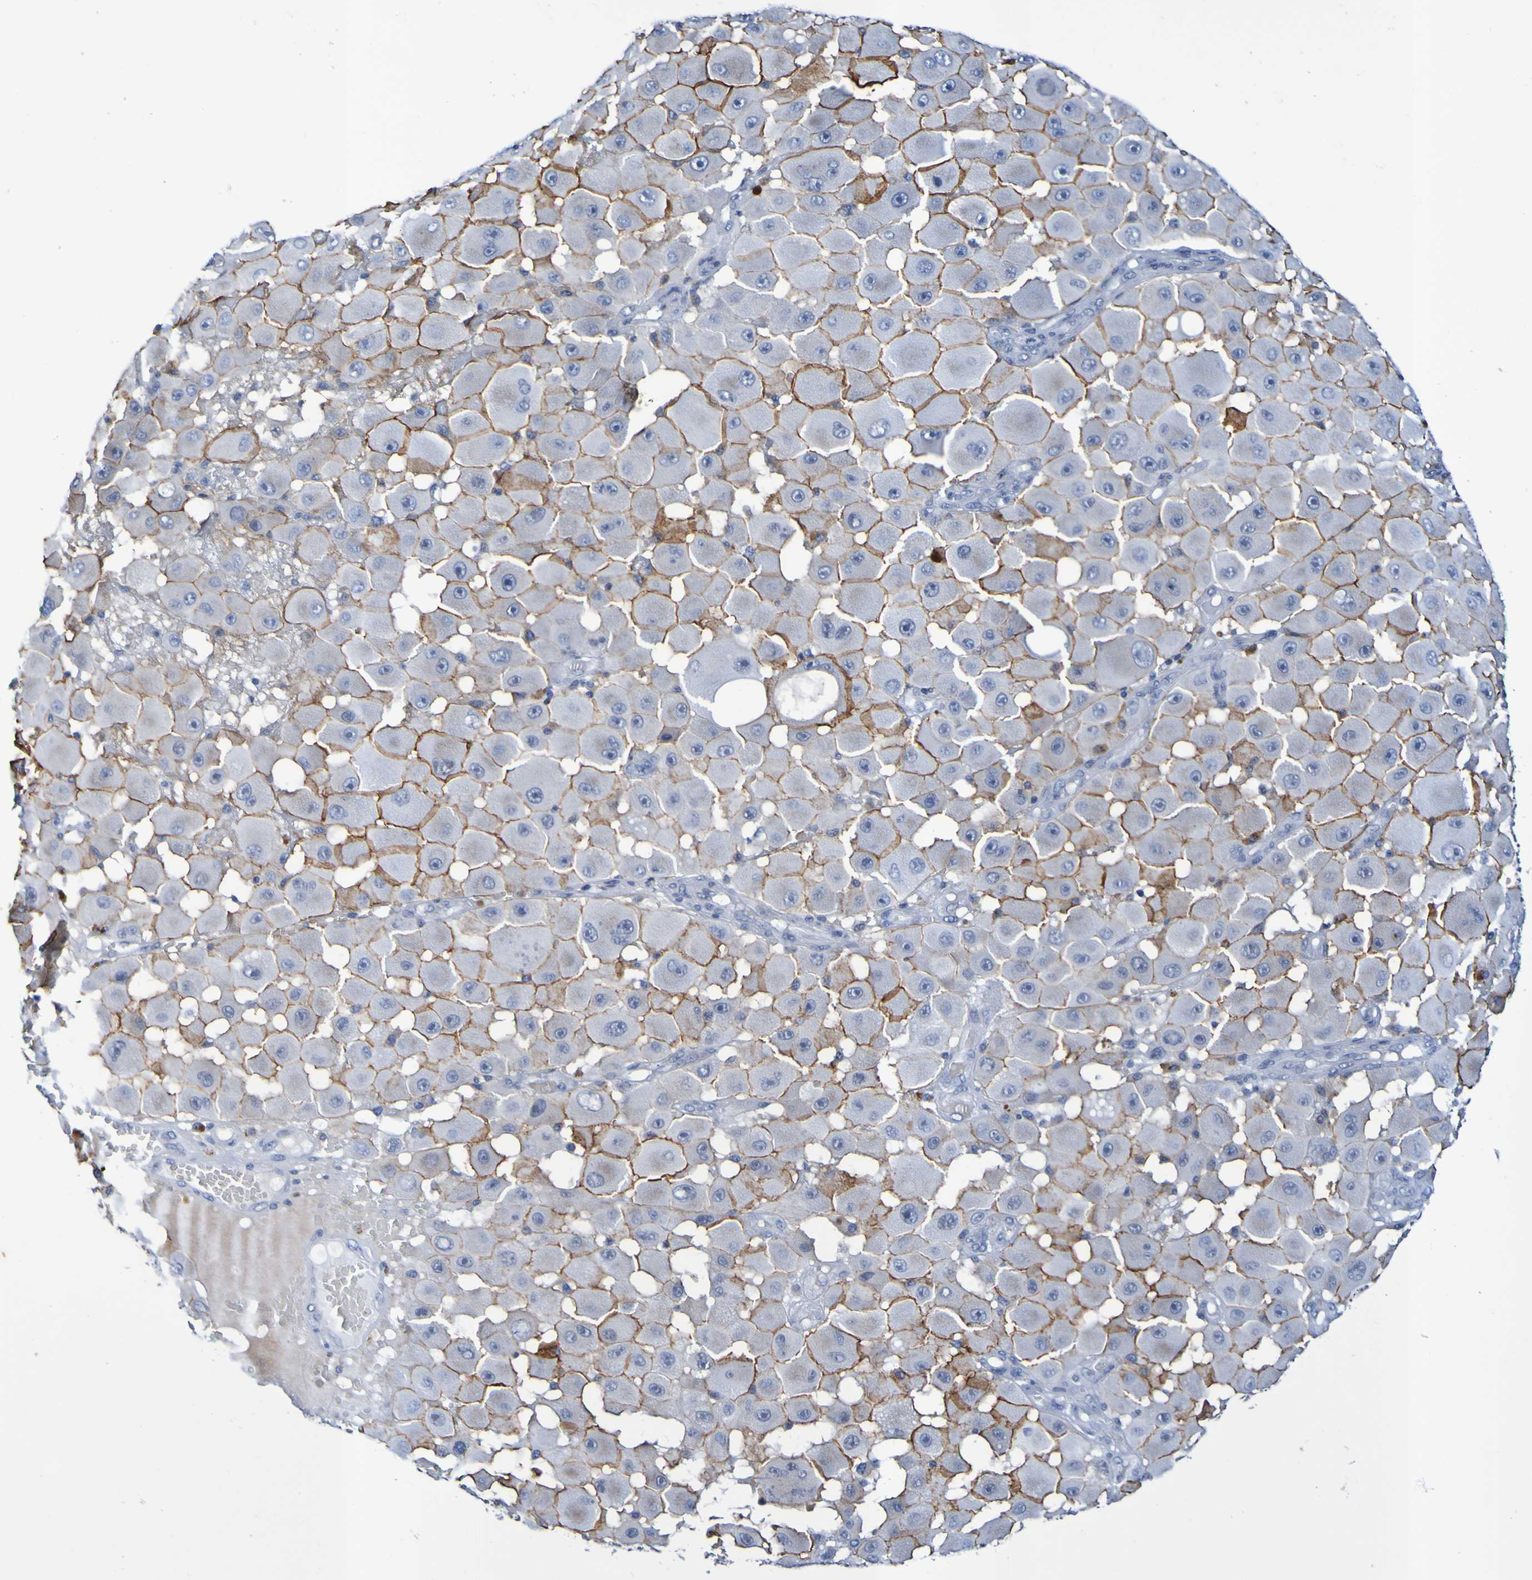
{"staining": {"intensity": "moderate", "quantity": "25%-75%", "location": "cytoplasmic/membranous"}, "tissue": "melanoma", "cell_type": "Tumor cells", "image_type": "cancer", "snomed": [{"axis": "morphology", "description": "Malignant melanoma, NOS"}, {"axis": "topography", "description": "Skin"}], "caption": "Tumor cells reveal moderate cytoplasmic/membranous expression in approximately 25%-75% of cells in malignant melanoma.", "gene": "VMA21", "patient": {"sex": "female", "age": 81}}